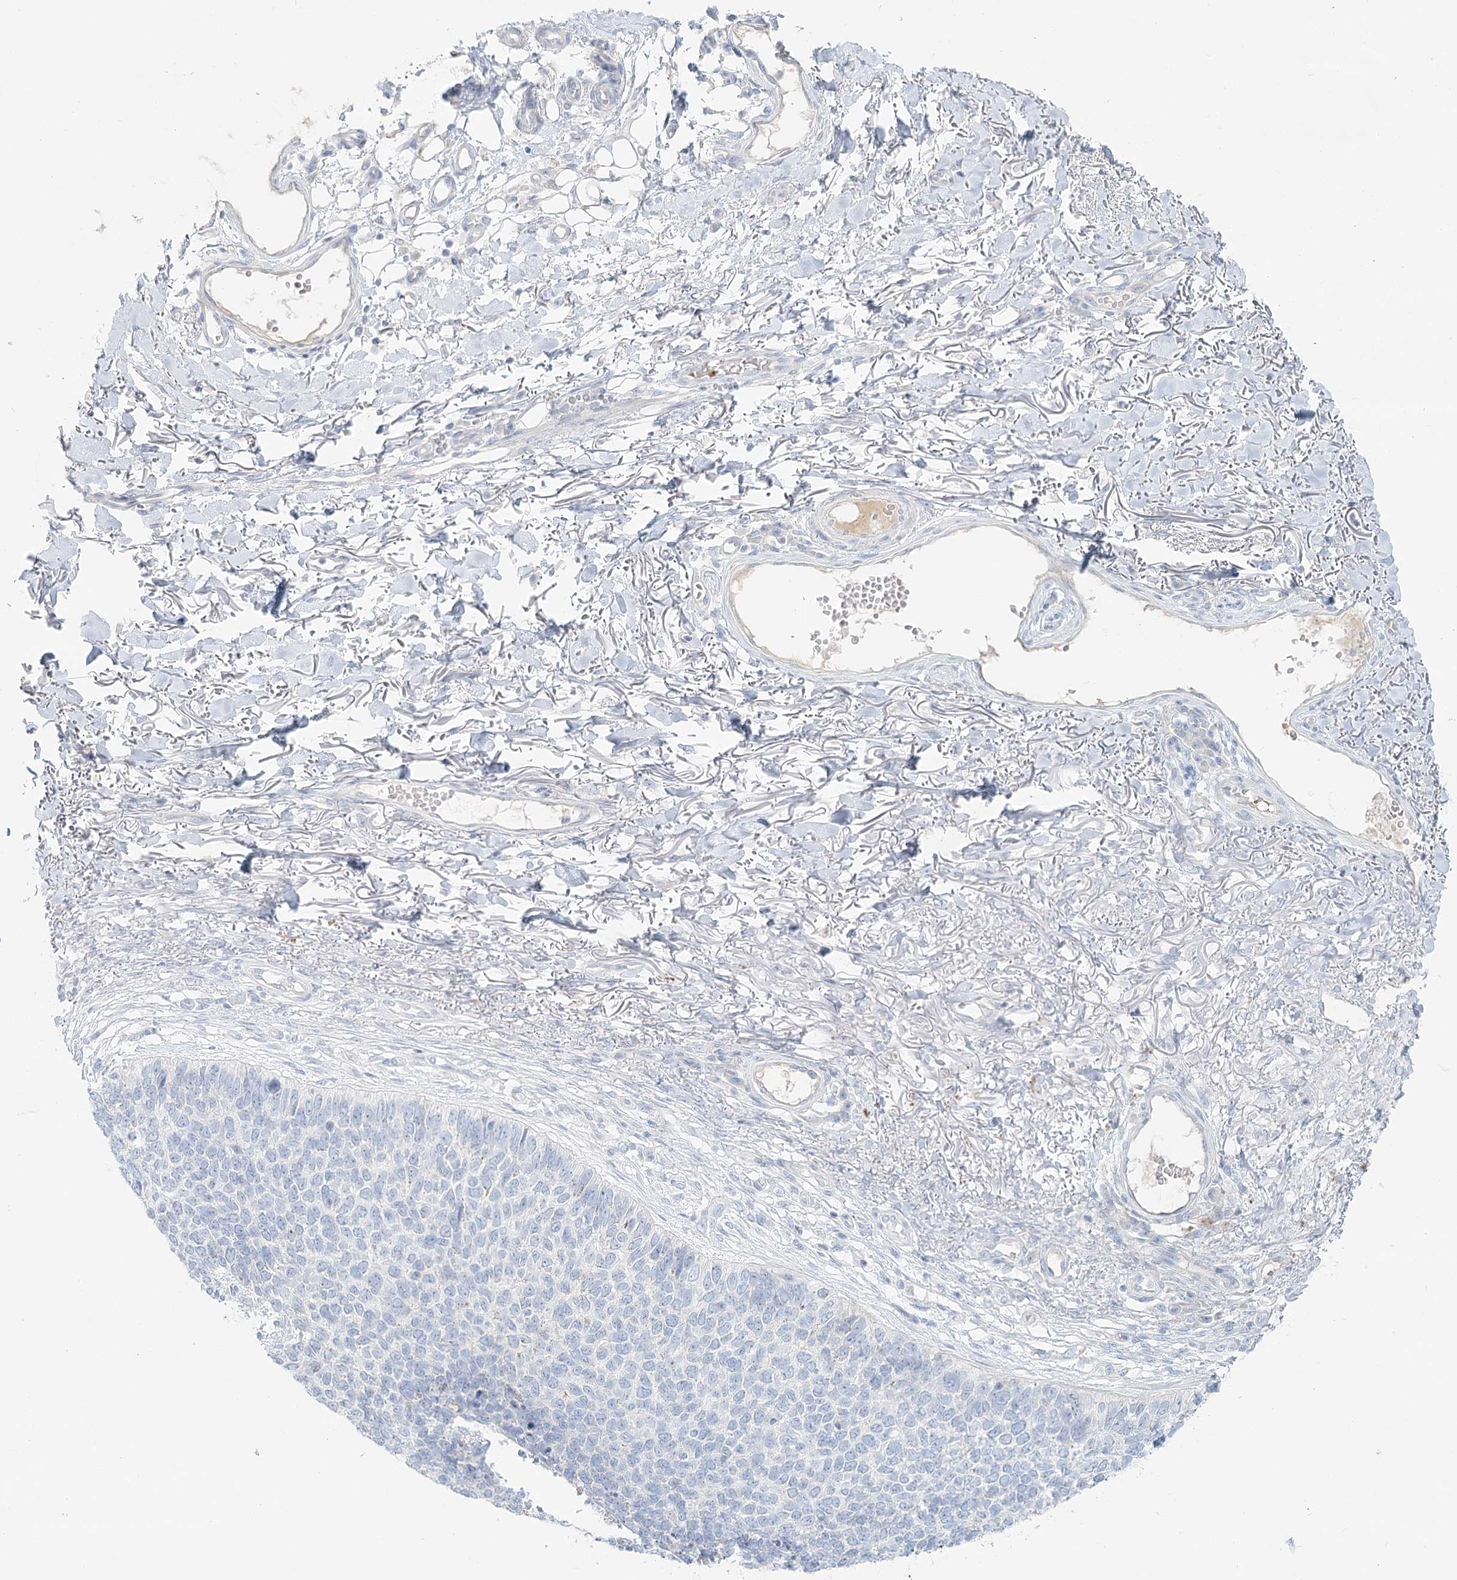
{"staining": {"intensity": "negative", "quantity": "none", "location": "none"}, "tissue": "skin cancer", "cell_type": "Tumor cells", "image_type": "cancer", "snomed": [{"axis": "morphology", "description": "Basal cell carcinoma"}, {"axis": "topography", "description": "Skin"}], "caption": "Protein analysis of skin cancer demonstrates no significant staining in tumor cells.", "gene": "DMGDH", "patient": {"sex": "female", "age": 84}}